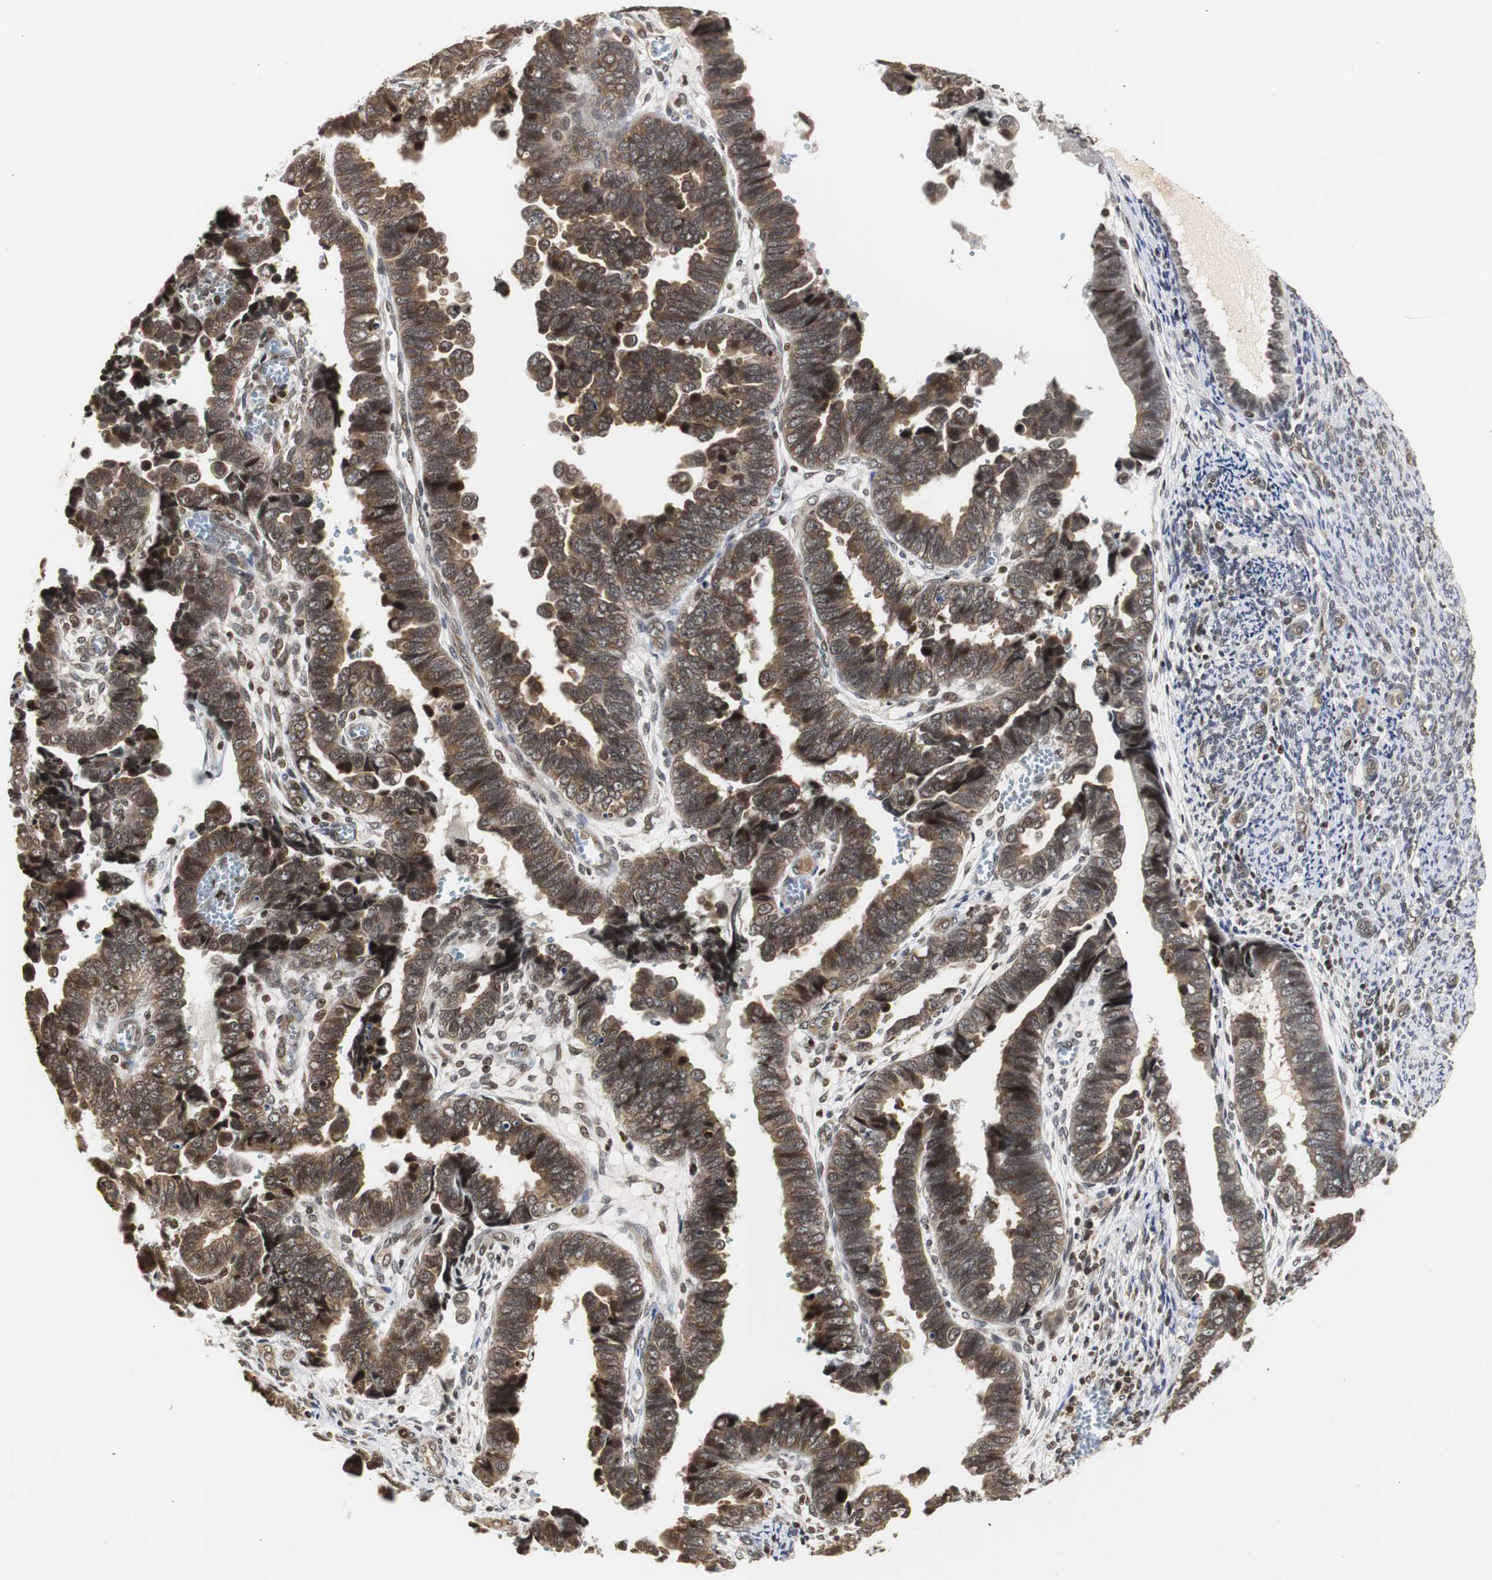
{"staining": {"intensity": "strong", "quantity": ">75%", "location": "cytoplasmic/membranous,nuclear"}, "tissue": "endometrial cancer", "cell_type": "Tumor cells", "image_type": "cancer", "snomed": [{"axis": "morphology", "description": "Adenocarcinoma, NOS"}, {"axis": "topography", "description": "Endometrium"}], "caption": "The immunohistochemical stain labels strong cytoplasmic/membranous and nuclear expression in tumor cells of endometrial cancer tissue.", "gene": "ZFC3H1", "patient": {"sex": "female", "age": 75}}